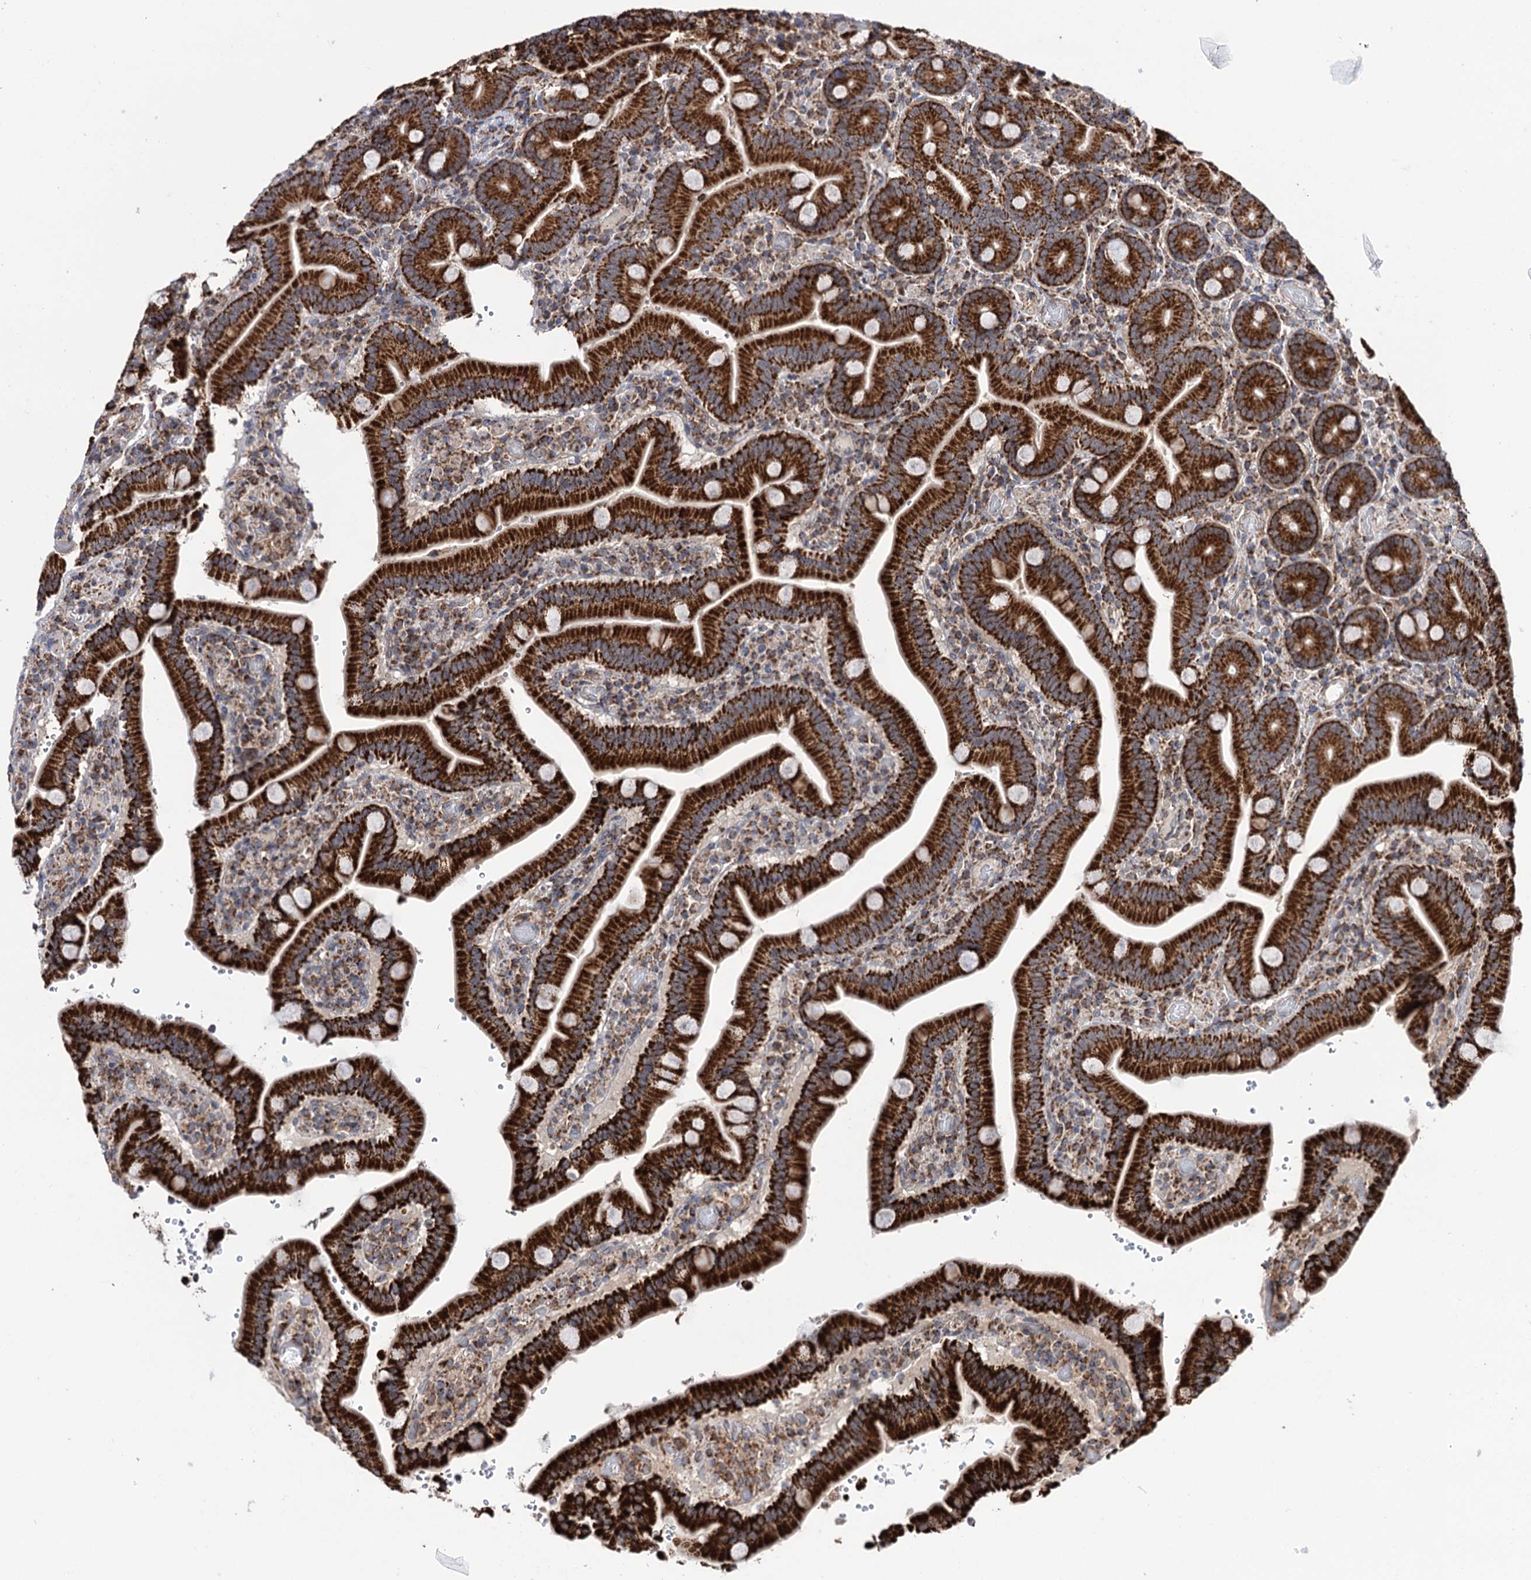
{"staining": {"intensity": "strong", "quantity": ">75%", "location": "cytoplasmic/membranous"}, "tissue": "duodenum", "cell_type": "Glandular cells", "image_type": "normal", "snomed": [{"axis": "morphology", "description": "Normal tissue, NOS"}, {"axis": "topography", "description": "Duodenum"}], "caption": "This histopathology image reveals IHC staining of unremarkable duodenum, with high strong cytoplasmic/membranous positivity in approximately >75% of glandular cells.", "gene": "SUCLA2", "patient": {"sex": "female", "age": 62}}